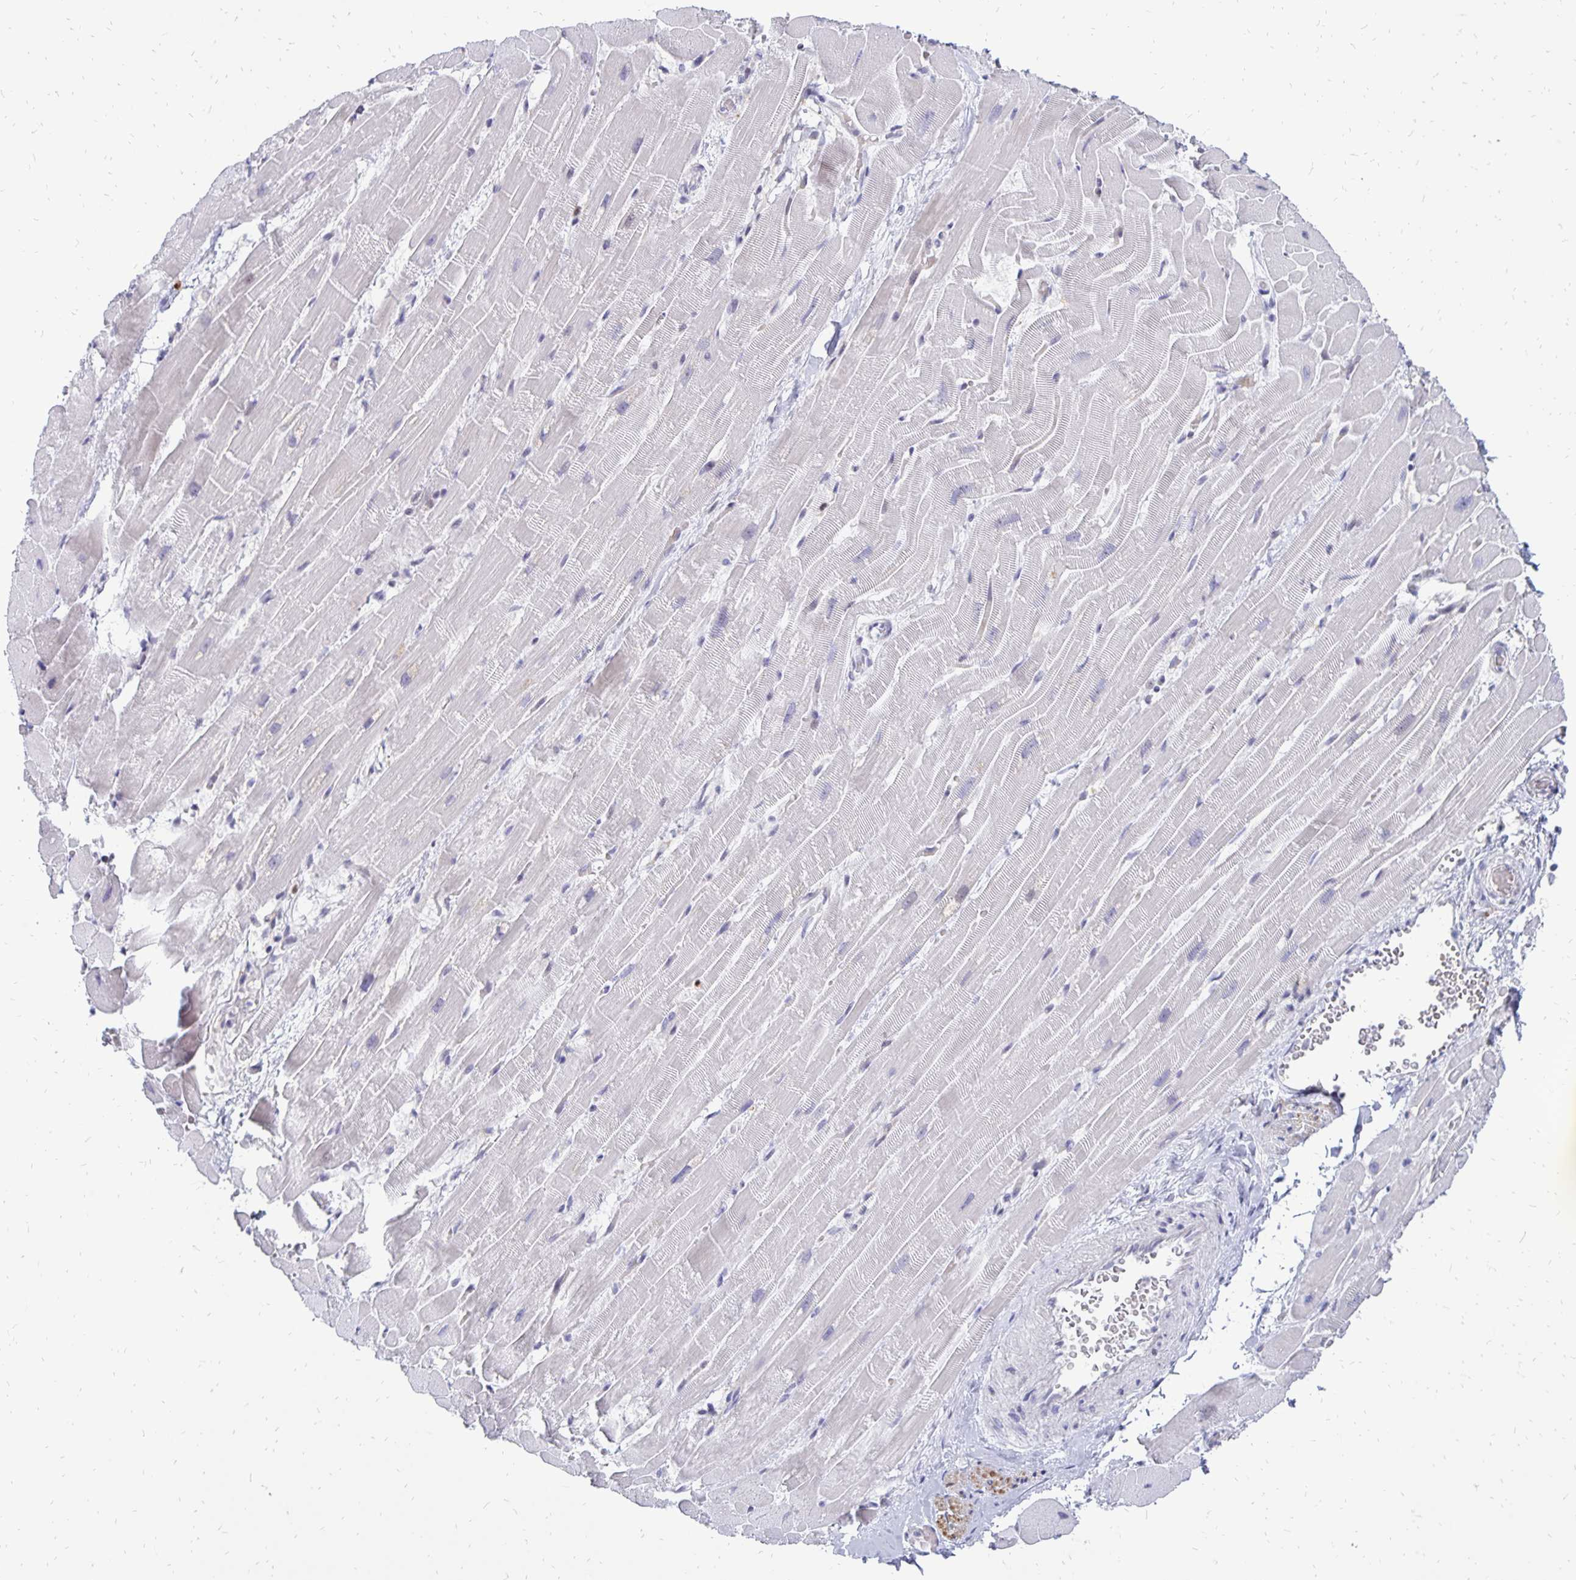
{"staining": {"intensity": "negative", "quantity": "none", "location": "none"}, "tissue": "heart muscle", "cell_type": "Cardiomyocytes", "image_type": "normal", "snomed": [{"axis": "morphology", "description": "Normal tissue, NOS"}, {"axis": "topography", "description": "Heart"}], "caption": "An immunohistochemistry micrograph of benign heart muscle is shown. There is no staining in cardiomyocytes of heart muscle.", "gene": "DCK", "patient": {"sex": "male", "age": 37}}